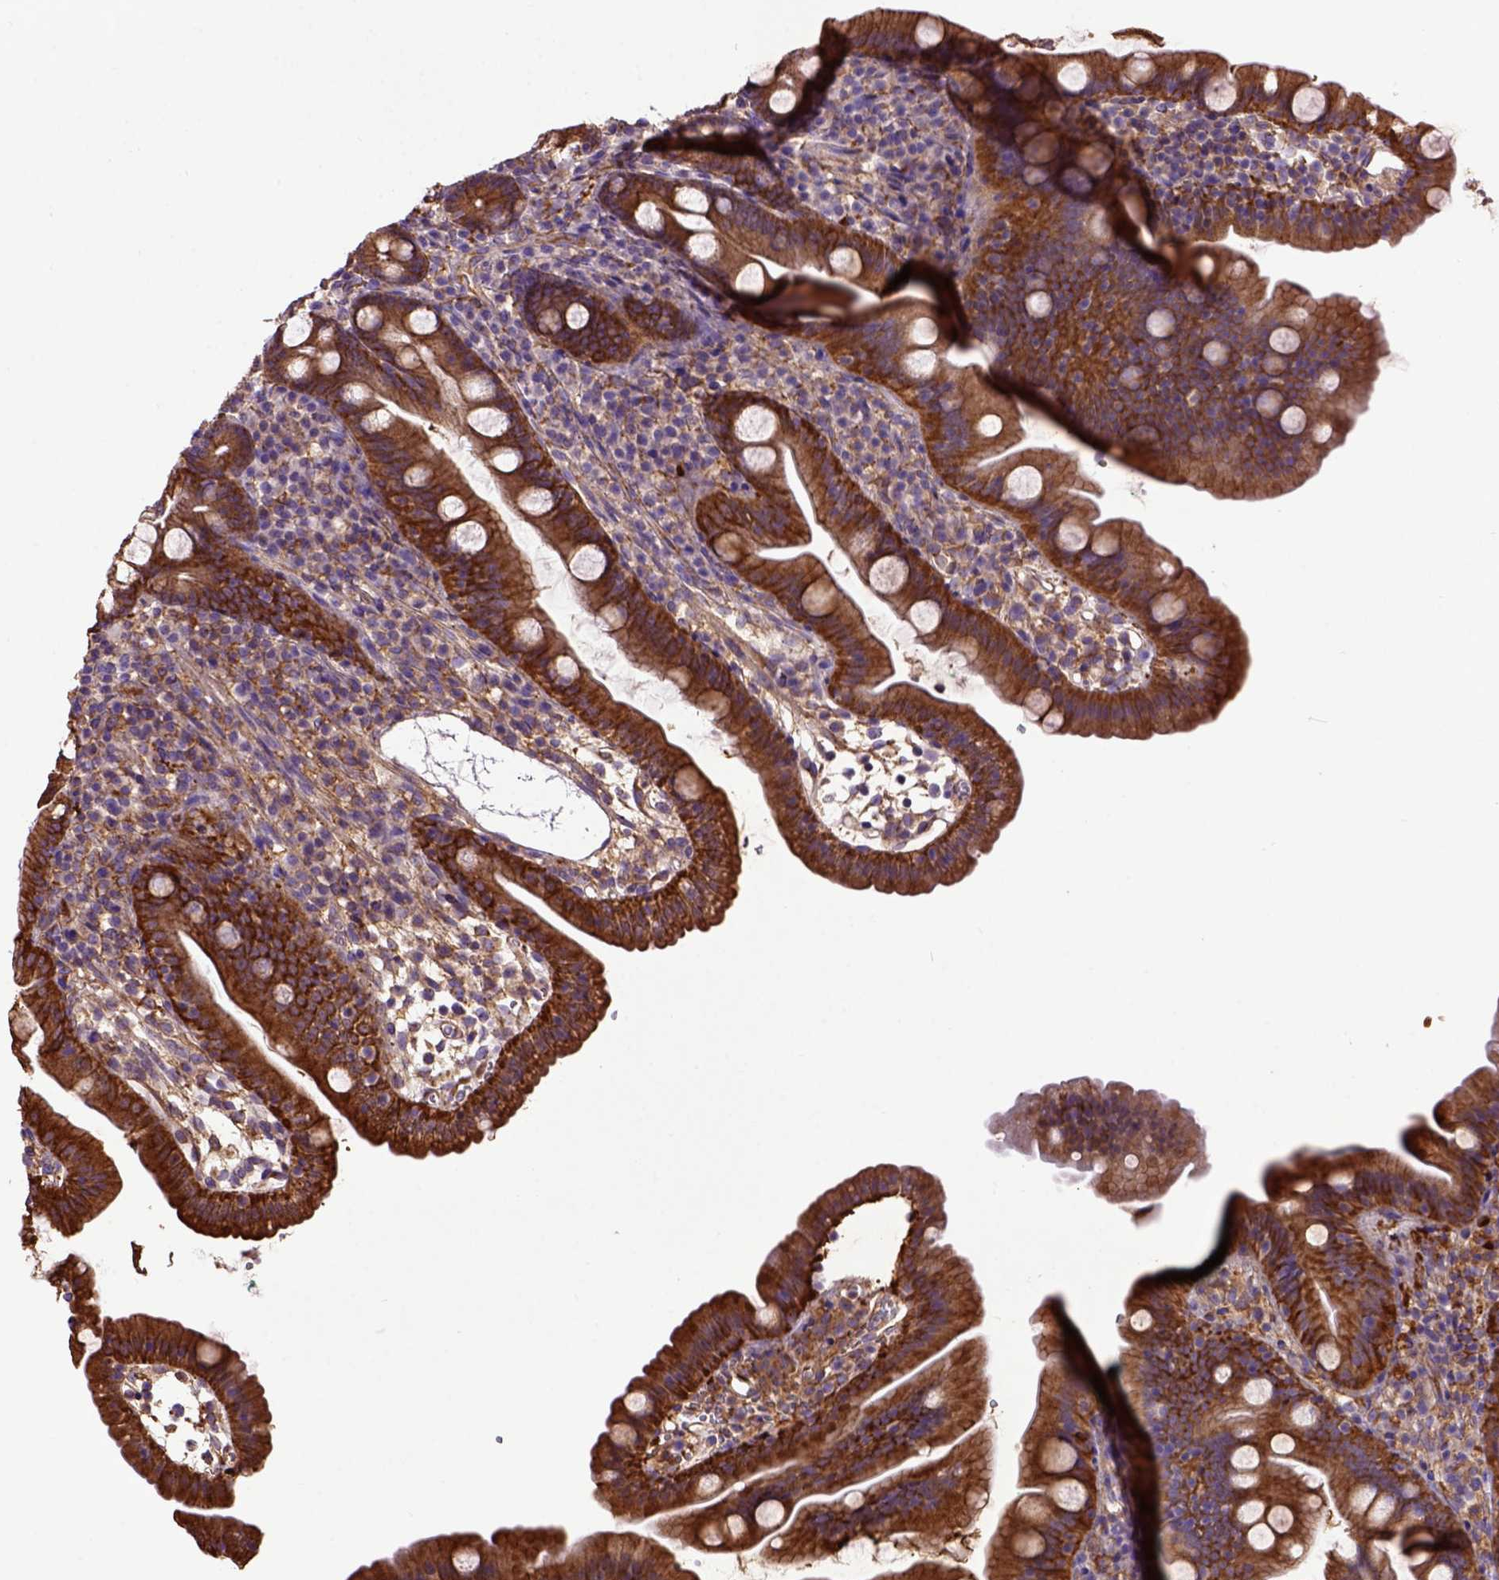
{"staining": {"intensity": "strong", "quantity": ">75%", "location": "cytoplasmic/membranous"}, "tissue": "duodenum", "cell_type": "Glandular cells", "image_type": "normal", "snomed": [{"axis": "morphology", "description": "Normal tissue, NOS"}, {"axis": "topography", "description": "Duodenum"}], "caption": "Glandular cells demonstrate high levels of strong cytoplasmic/membranous positivity in approximately >75% of cells in unremarkable human duodenum. The staining was performed using DAB (3,3'-diaminobenzidine) to visualize the protein expression in brown, while the nuclei were stained in blue with hematoxylin (Magnification: 20x).", "gene": "MVP", "patient": {"sex": "female", "age": 67}}